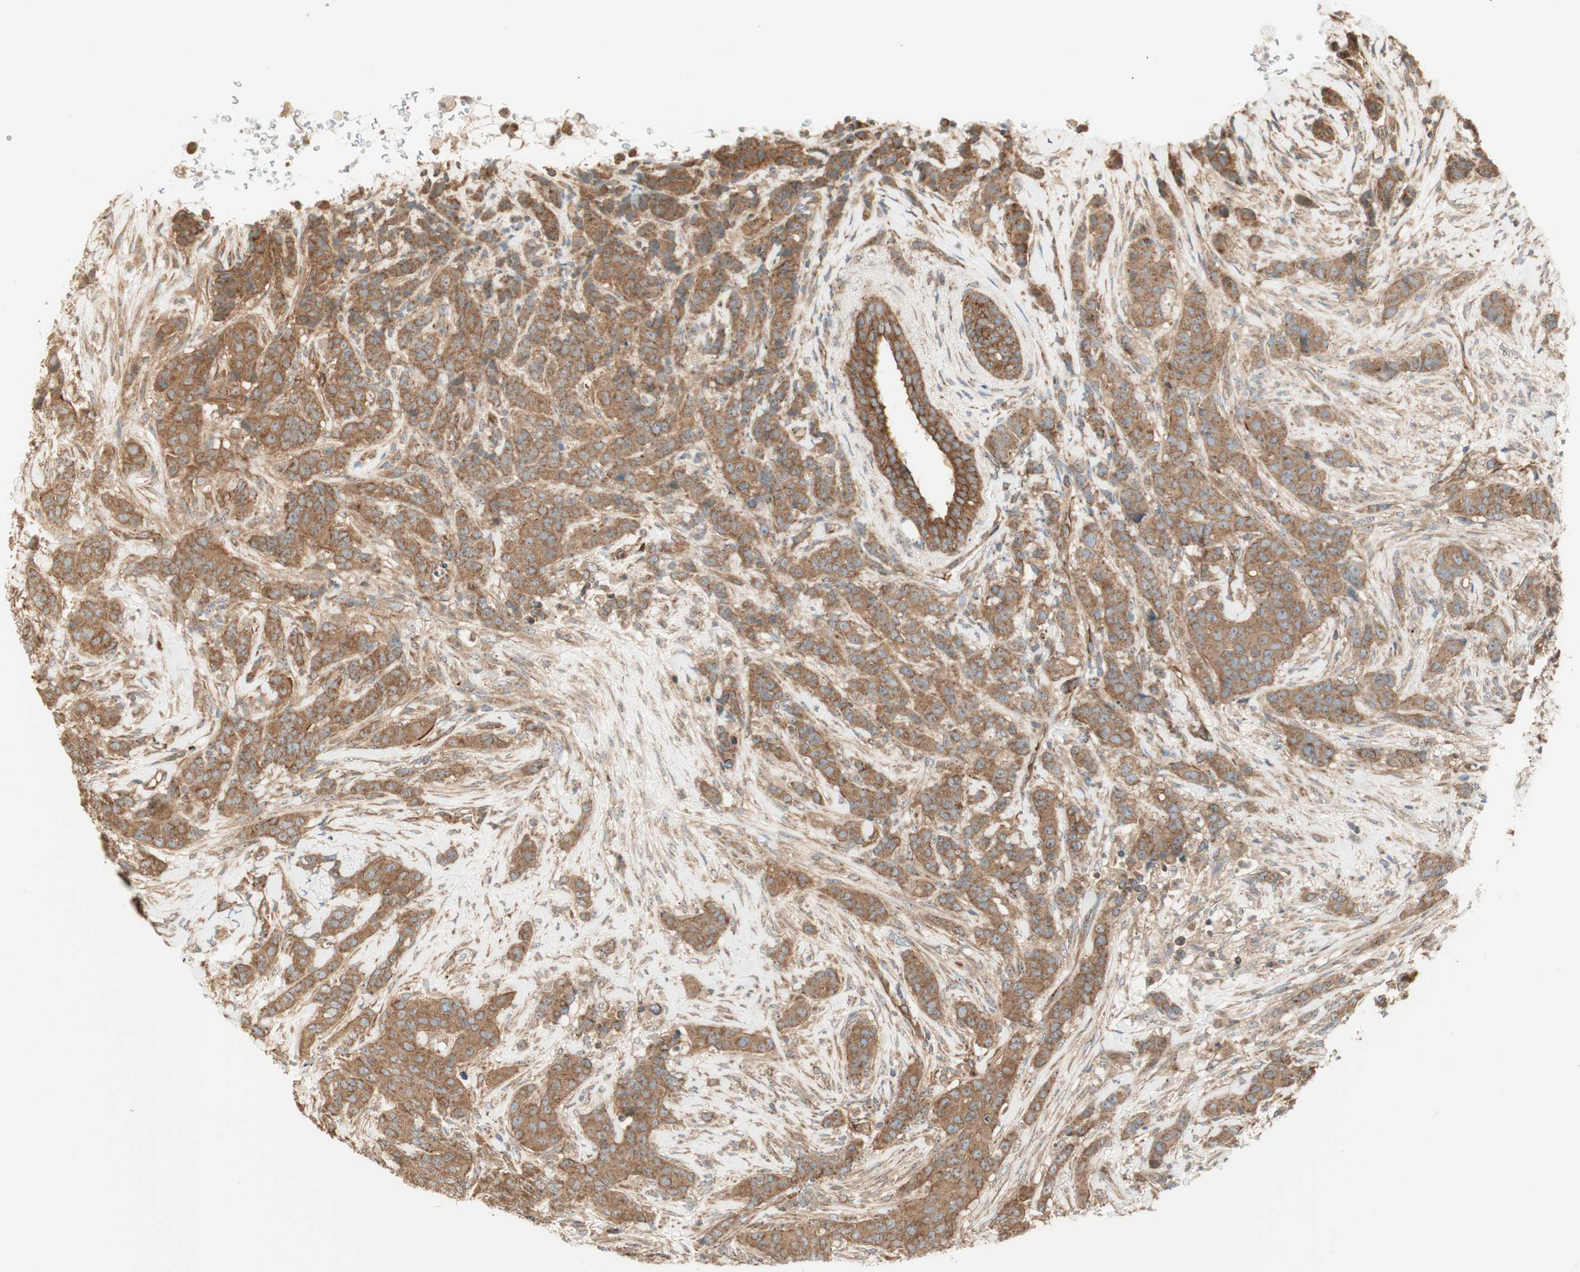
{"staining": {"intensity": "strong", "quantity": ">75%", "location": "cytoplasmic/membranous"}, "tissue": "breast cancer", "cell_type": "Tumor cells", "image_type": "cancer", "snomed": [{"axis": "morphology", "description": "Duct carcinoma"}, {"axis": "topography", "description": "Breast"}], "caption": "DAB immunohistochemical staining of breast cancer demonstrates strong cytoplasmic/membranous protein staining in about >75% of tumor cells.", "gene": "CTTNBP2NL", "patient": {"sex": "female", "age": 40}}